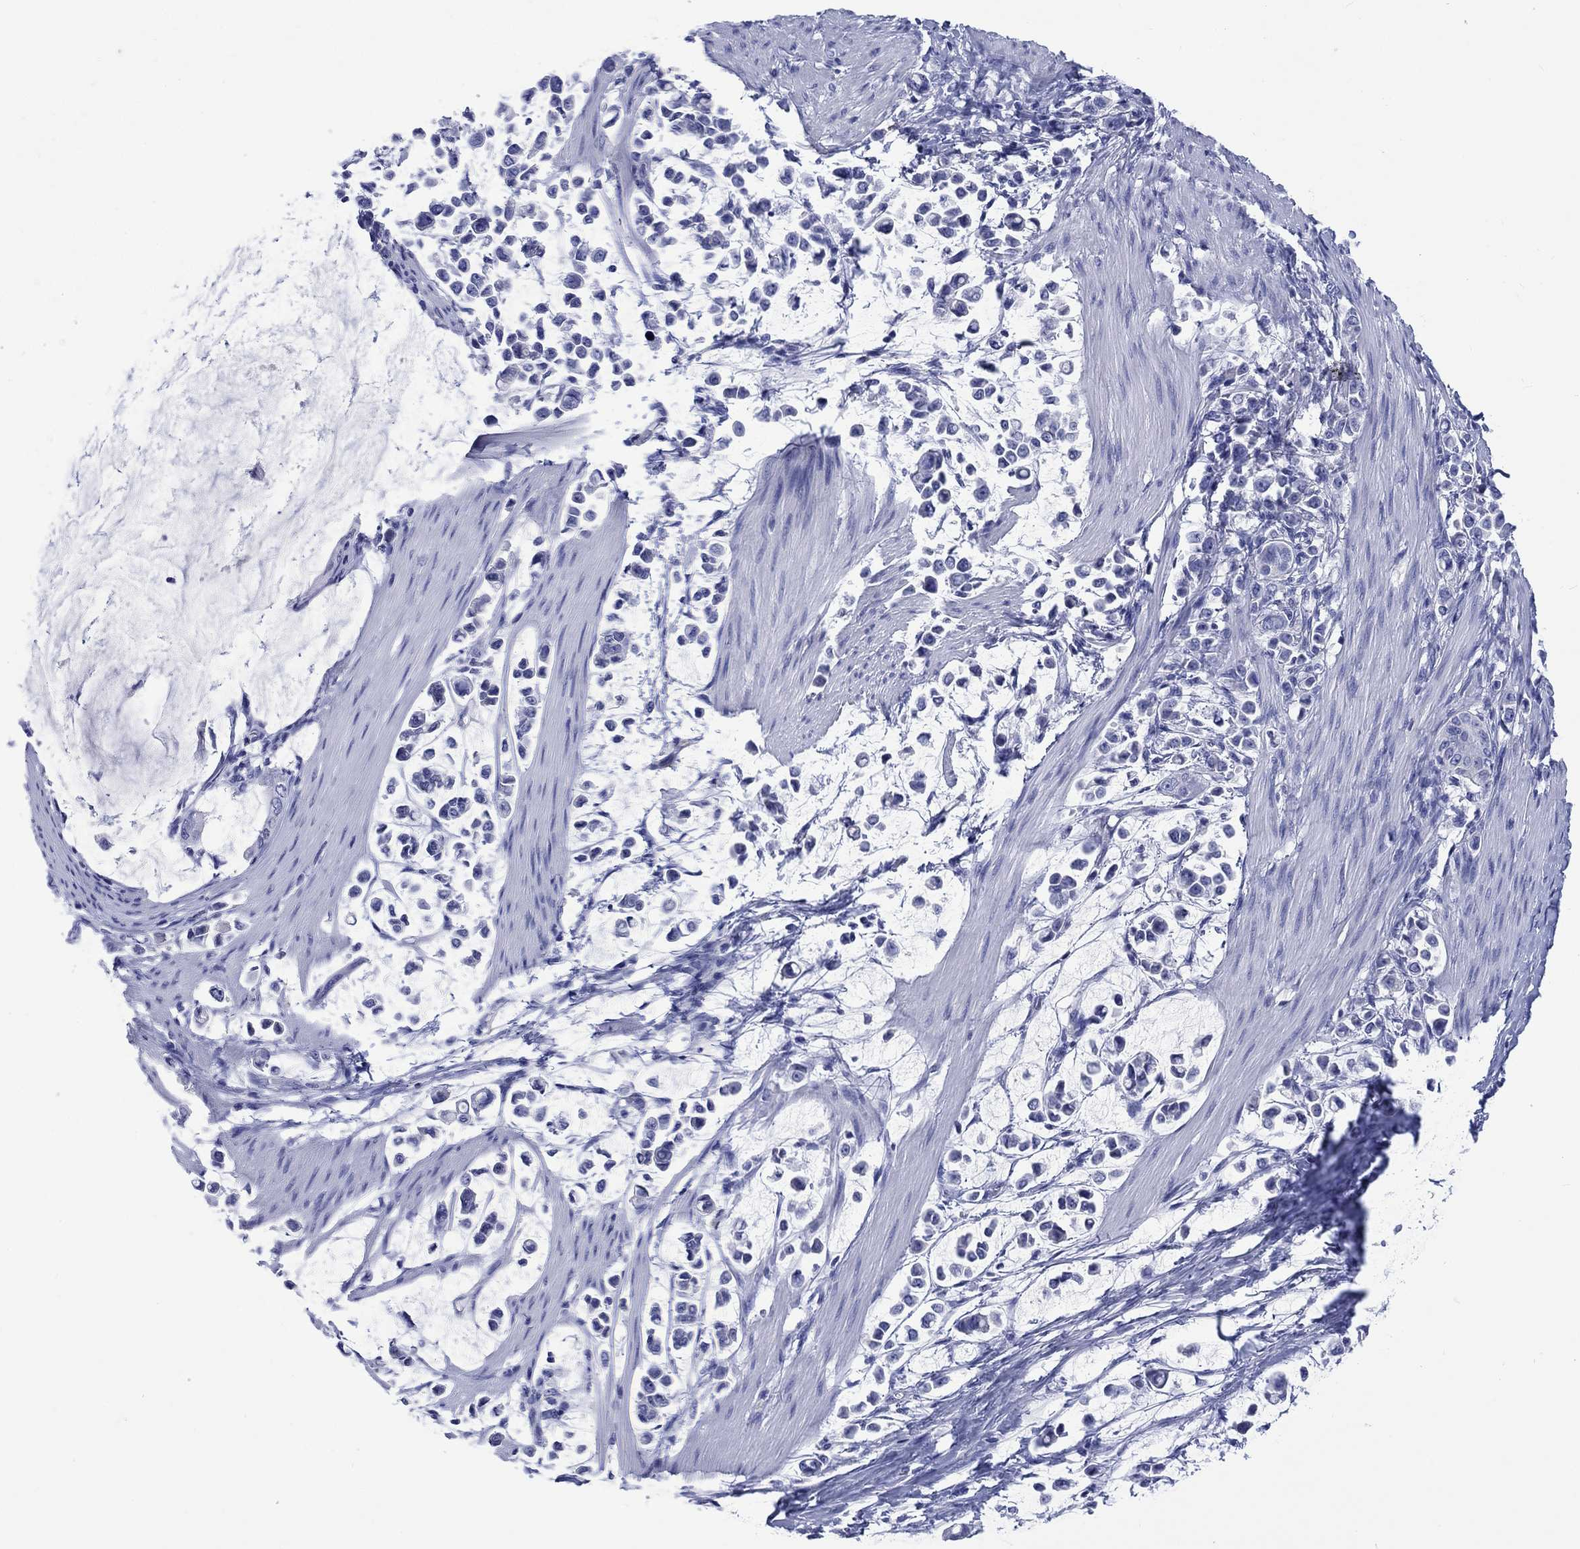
{"staining": {"intensity": "negative", "quantity": "none", "location": "none"}, "tissue": "stomach cancer", "cell_type": "Tumor cells", "image_type": "cancer", "snomed": [{"axis": "morphology", "description": "Adenocarcinoma, NOS"}, {"axis": "topography", "description": "Stomach"}], "caption": "Adenocarcinoma (stomach) stained for a protein using immunohistochemistry (IHC) exhibits no expression tumor cells.", "gene": "CACNG3", "patient": {"sex": "male", "age": 82}}